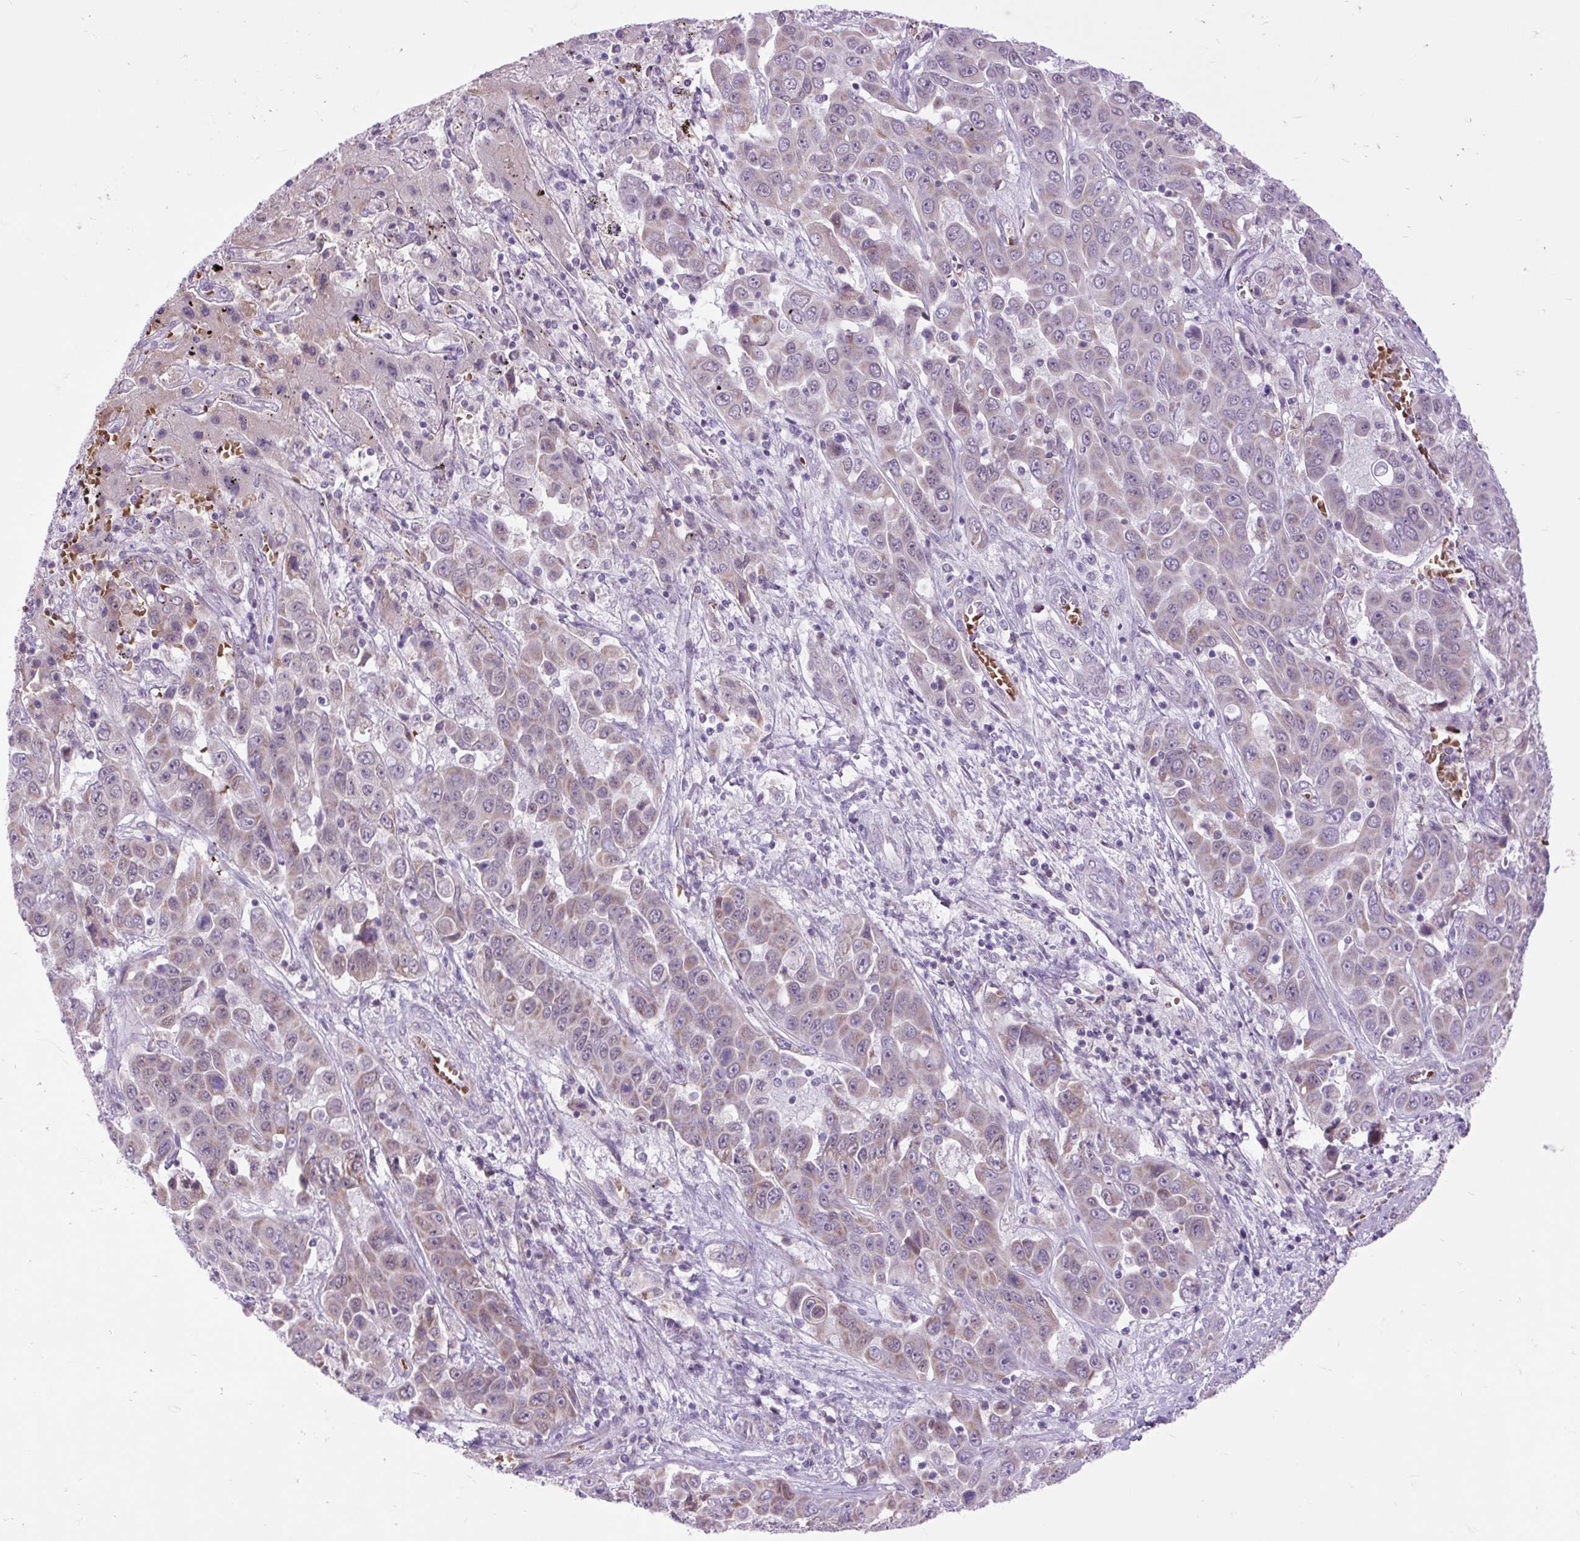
{"staining": {"intensity": "weak", "quantity": "25%-75%", "location": "cytoplasmic/membranous"}, "tissue": "liver cancer", "cell_type": "Tumor cells", "image_type": "cancer", "snomed": [{"axis": "morphology", "description": "Cholangiocarcinoma"}, {"axis": "topography", "description": "Liver"}], "caption": "There is low levels of weak cytoplasmic/membranous expression in tumor cells of liver cancer, as demonstrated by immunohistochemical staining (brown color).", "gene": "SCO2", "patient": {"sex": "female", "age": 52}}